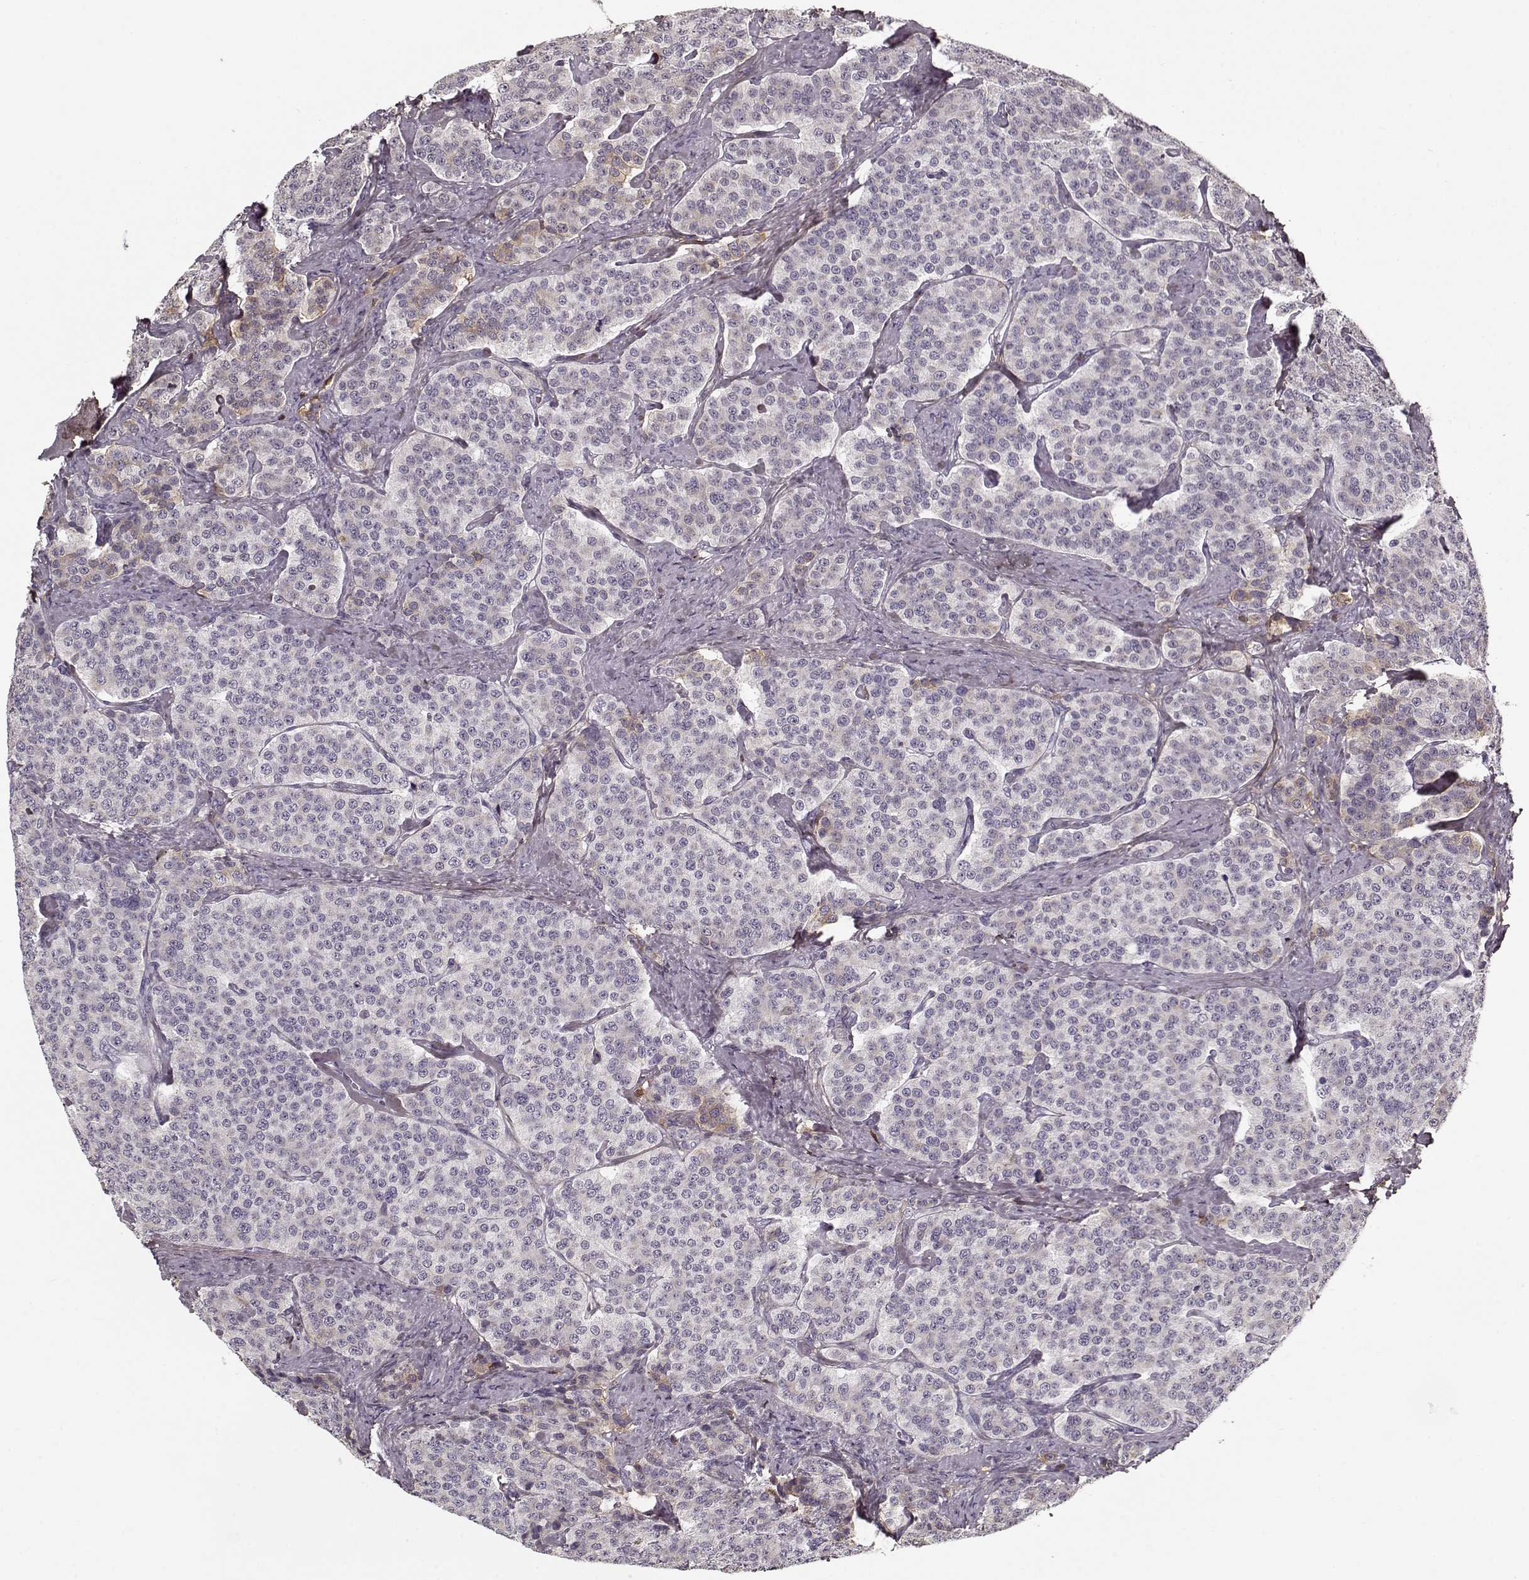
{"staining": {"intensity": "weak", "quantity": "<25%", "location": "cytoplasmic/membranous"}, "tissue": "carcinoid", "cell_type": "Tumor cells", "image_type": "cancer", "snomed": [{"axis": "morphology", "description": "Carcinoid, malignant, NOS"}, {"axis": "topography", "description": "Small intestine"}], "caption": "IHC histopathology image of human malignant carcinoid stained for a protein (brown), which shows no expression in tumor cells.", "gene": "LUM", "patient": {"sex": "female", "age": 58}}